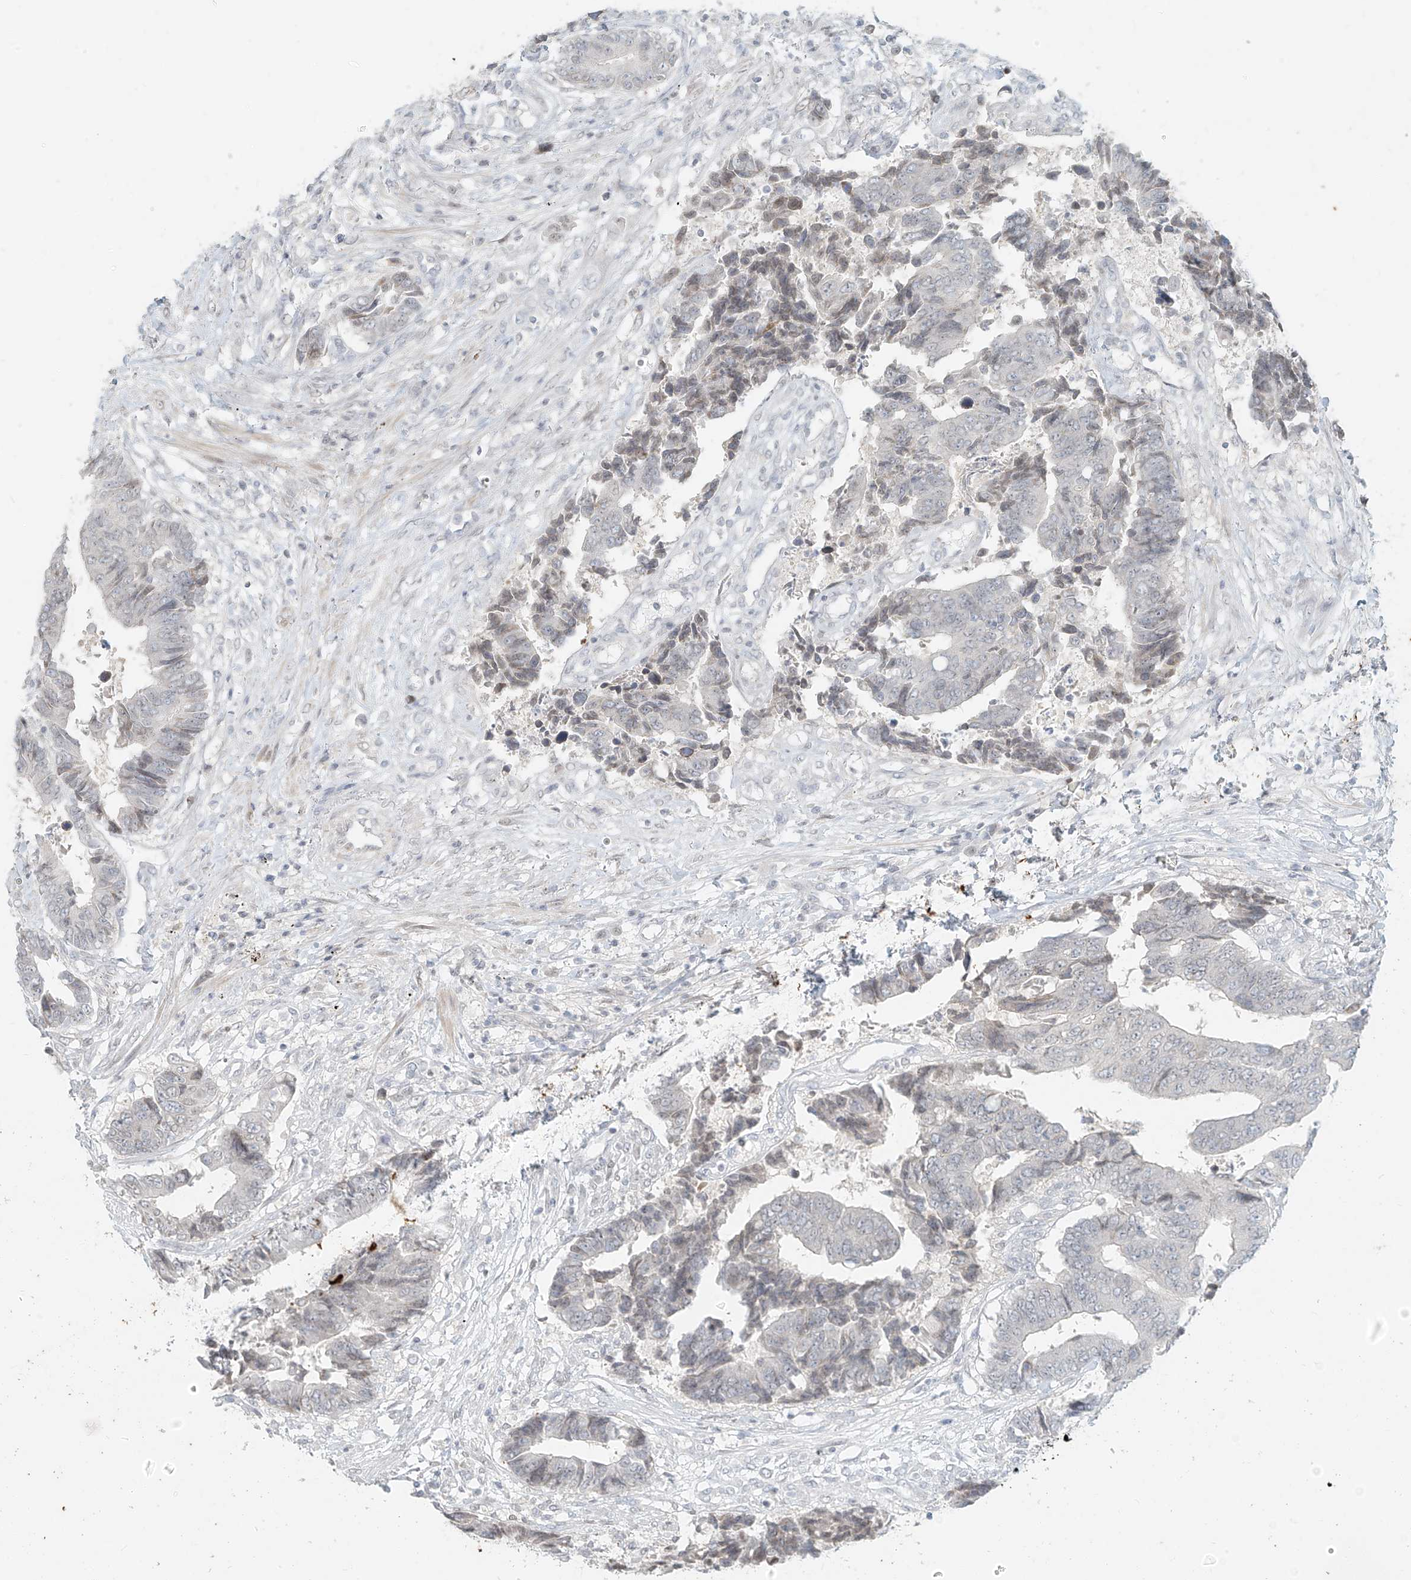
{"staining": {"intensity": "negative", "quantity": "none", "location": "none"}, "tissue": "colorectal cancer", "cell_type": "Tumor cells", "image_type": "cancer", "snomed": [{"axis": "morphology", "description": "Adenocarcinoma, NOS"}, {"axis": "topography", "description": "Rectum"}], "caption": "DAB (3,3'-diaminobenzidine) immunohistochemical staining of colorectal cancer (adenocarcinoma) reveals no significant expression in tumor cells.", "gene": "OSBPL7", "patient": {"sex": "male", "age": 84}}